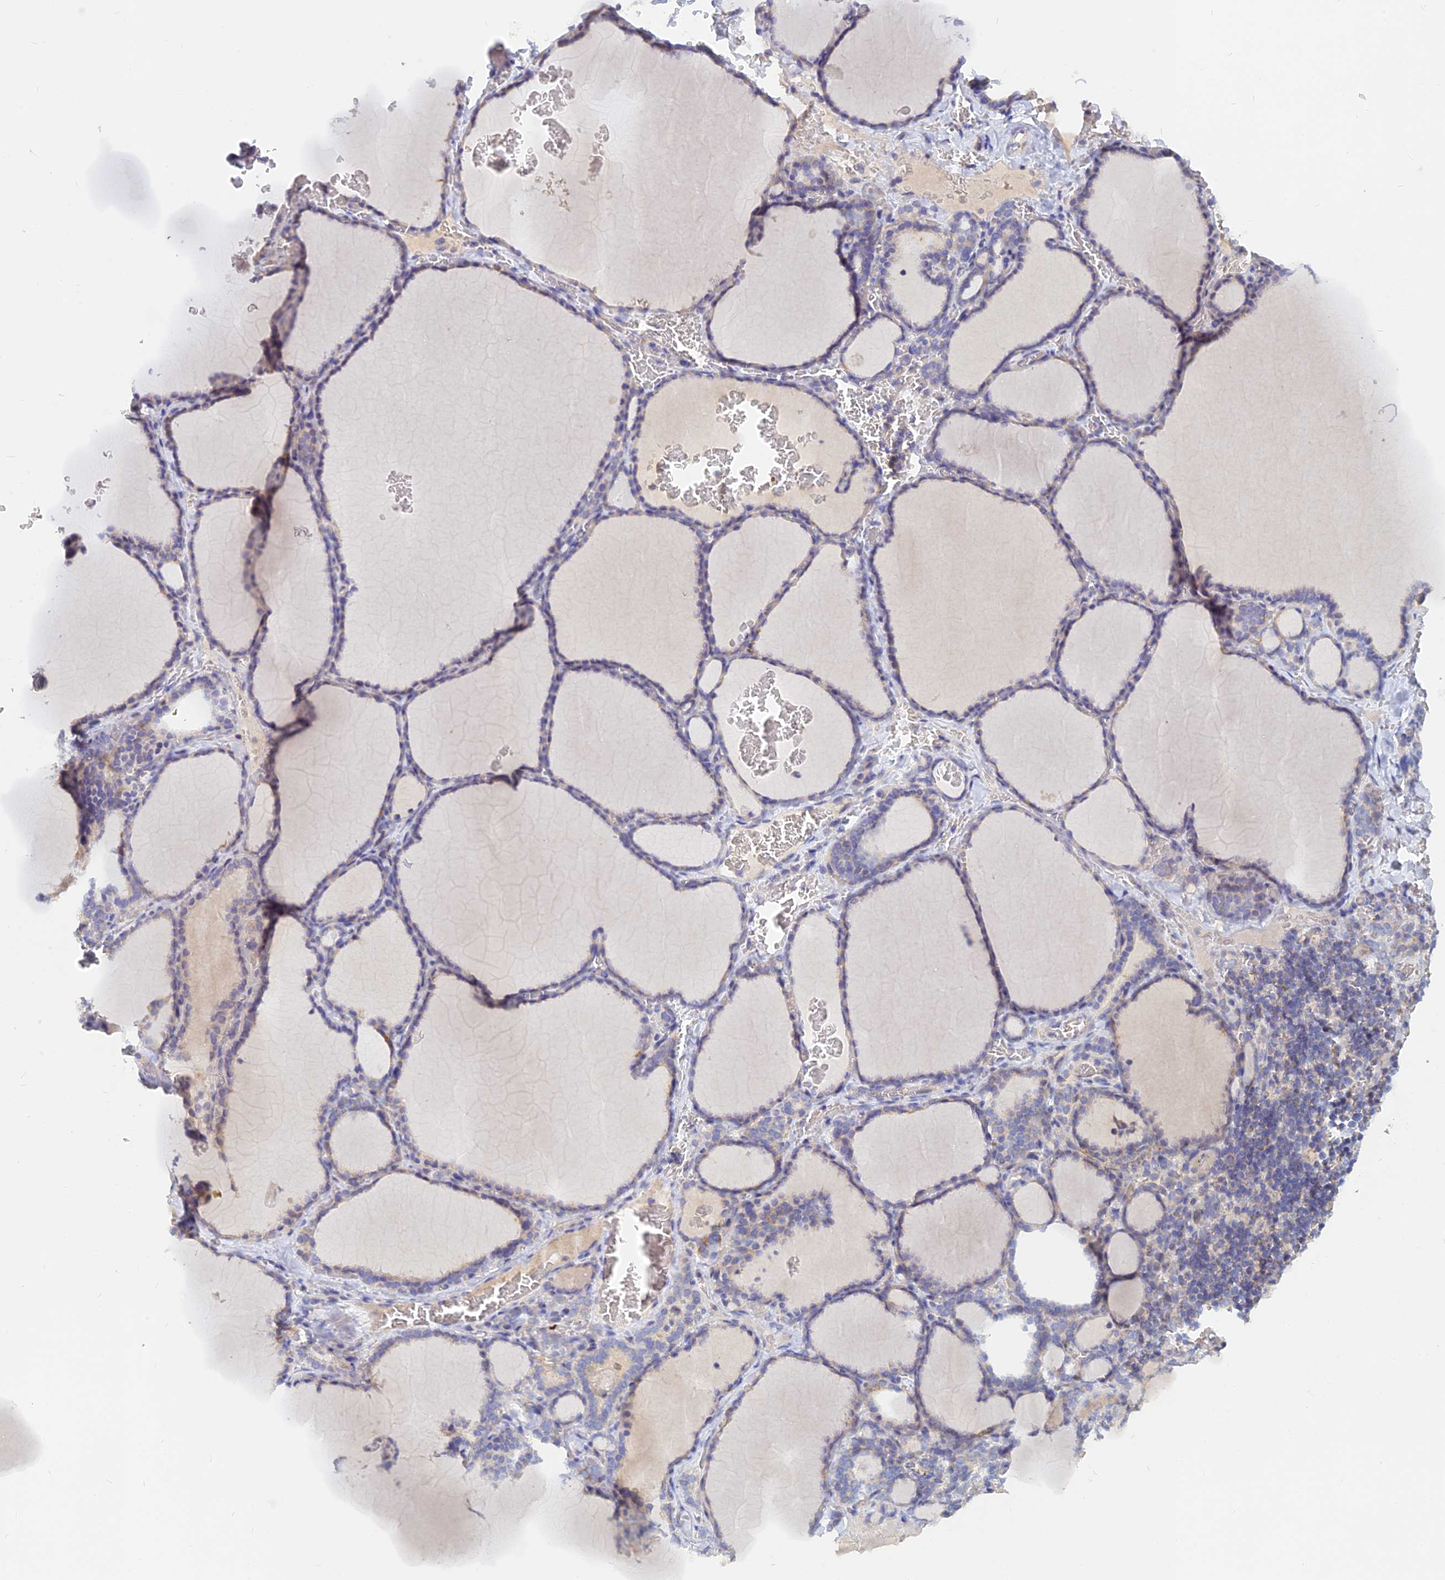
{"staining": {"intensity": "weak", "quantity": "<25%", "location": "cytoplasmic/membranous"}, "tissue": "thyroid gland", "cell_type": "Glandular cells", "image_type": "normal", "snomed": [{"axis": "morphology", "description": "Normal tissue, NOS"}, {"axis": "topography", "description": "Thyroid gland"}], "caption": "This image is of unremarkable thyroid gland stained with immunohistochemistry (IHC) to label a protein in brown with the nuclei are counter-stained blue. There is no positivity in glandular cells.", "gene": "CACNA1B", "patient": {"sex": "female", "age": 39}}